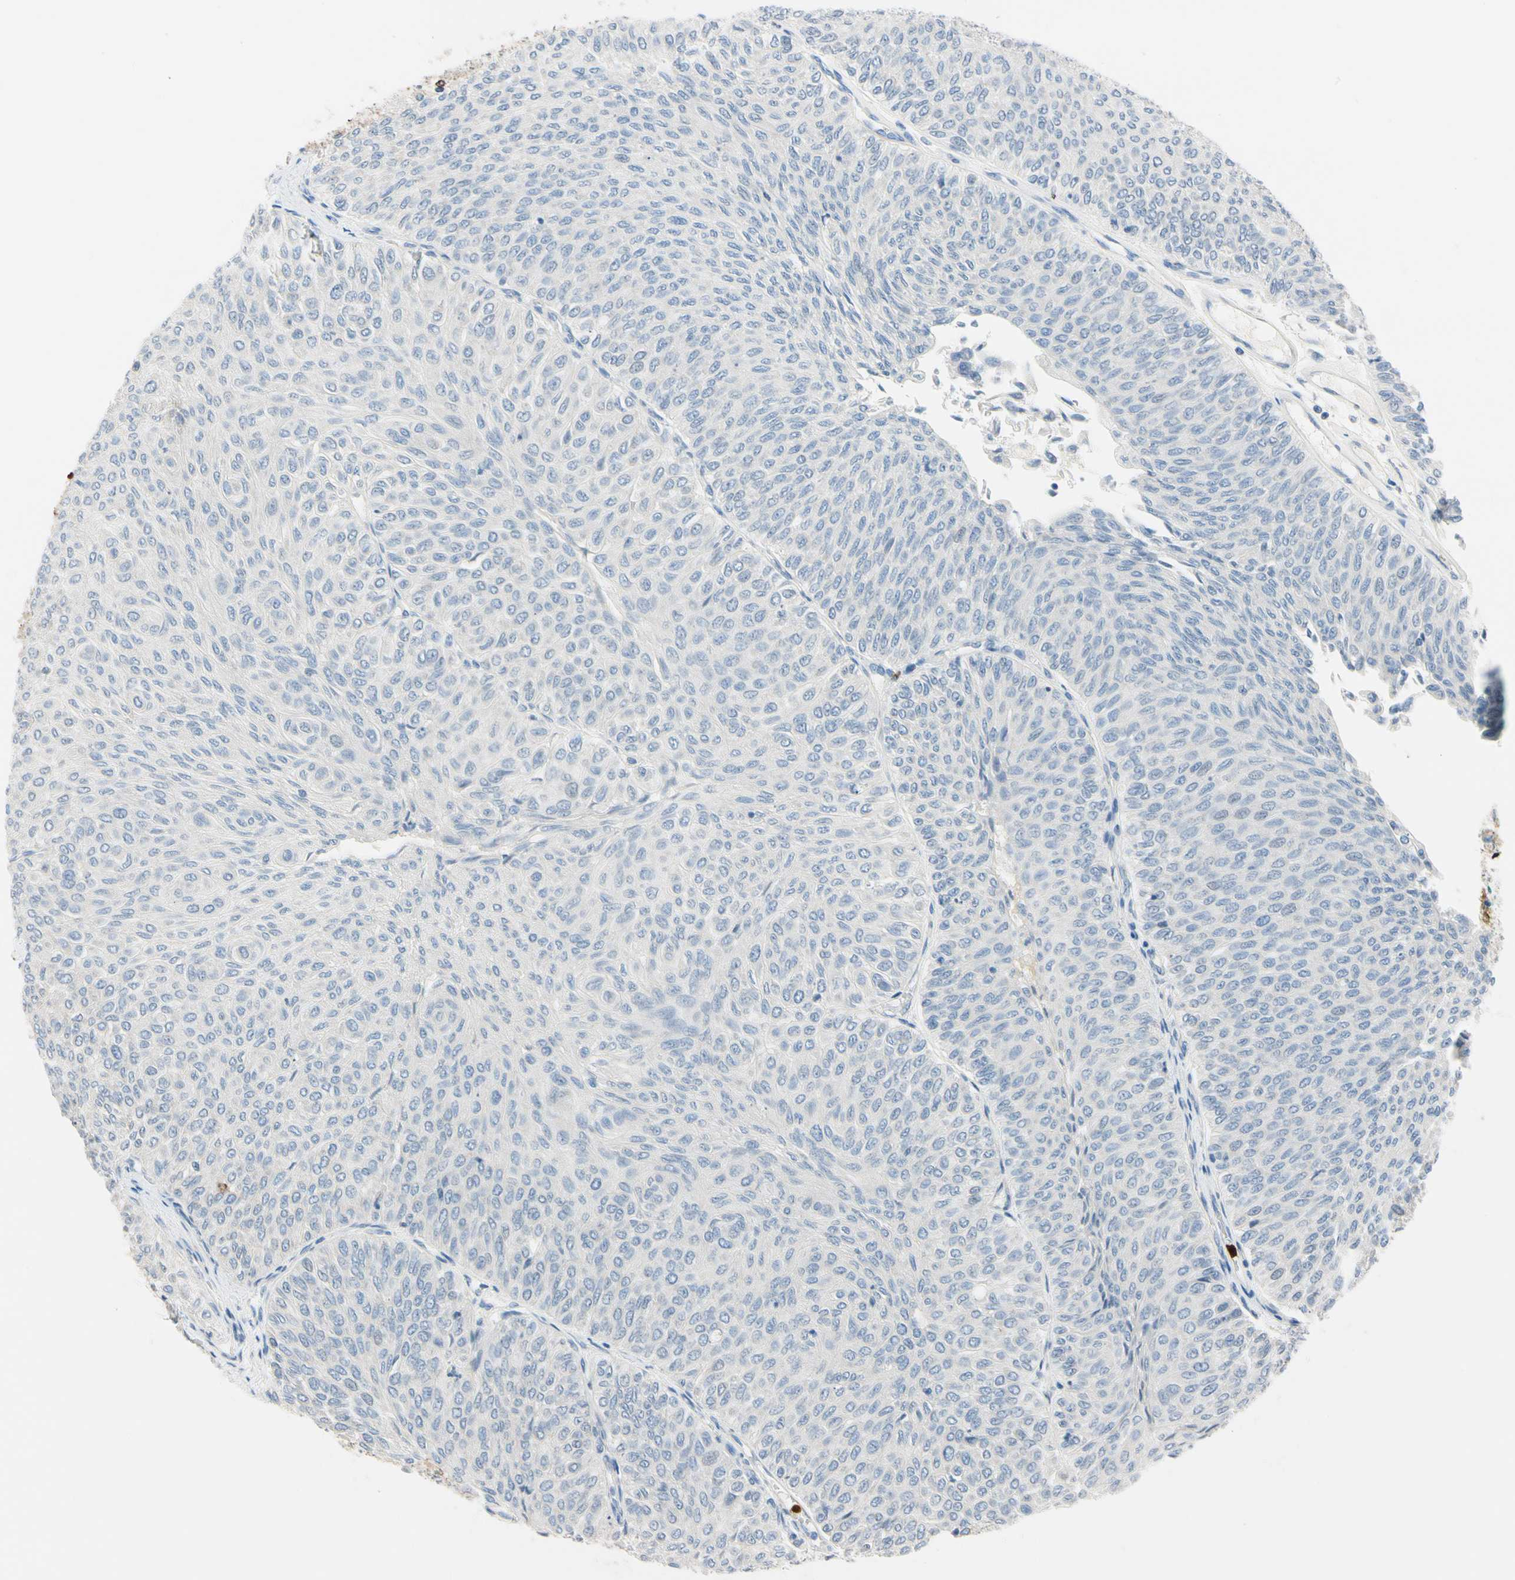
{"staining": {"intensity": "negative", "quantity": "none", "location": "none"}, "tissue": "urothelial cancer", "cell_type": "Tumor cells", "image_type": "cancer", "snomed": [{"axis": "morphology", "description": "Urothelial carcinoma, Low grade"}, {"axis": "topography", "description": "Urinary bladder"}], "caption": "Low-grade urothelial carcinoma was stained to show a protein in brown. There is no significant expression in tumor cells.", "gene": "TRAF5", "patient": {"sex": "male", "age": 78}}